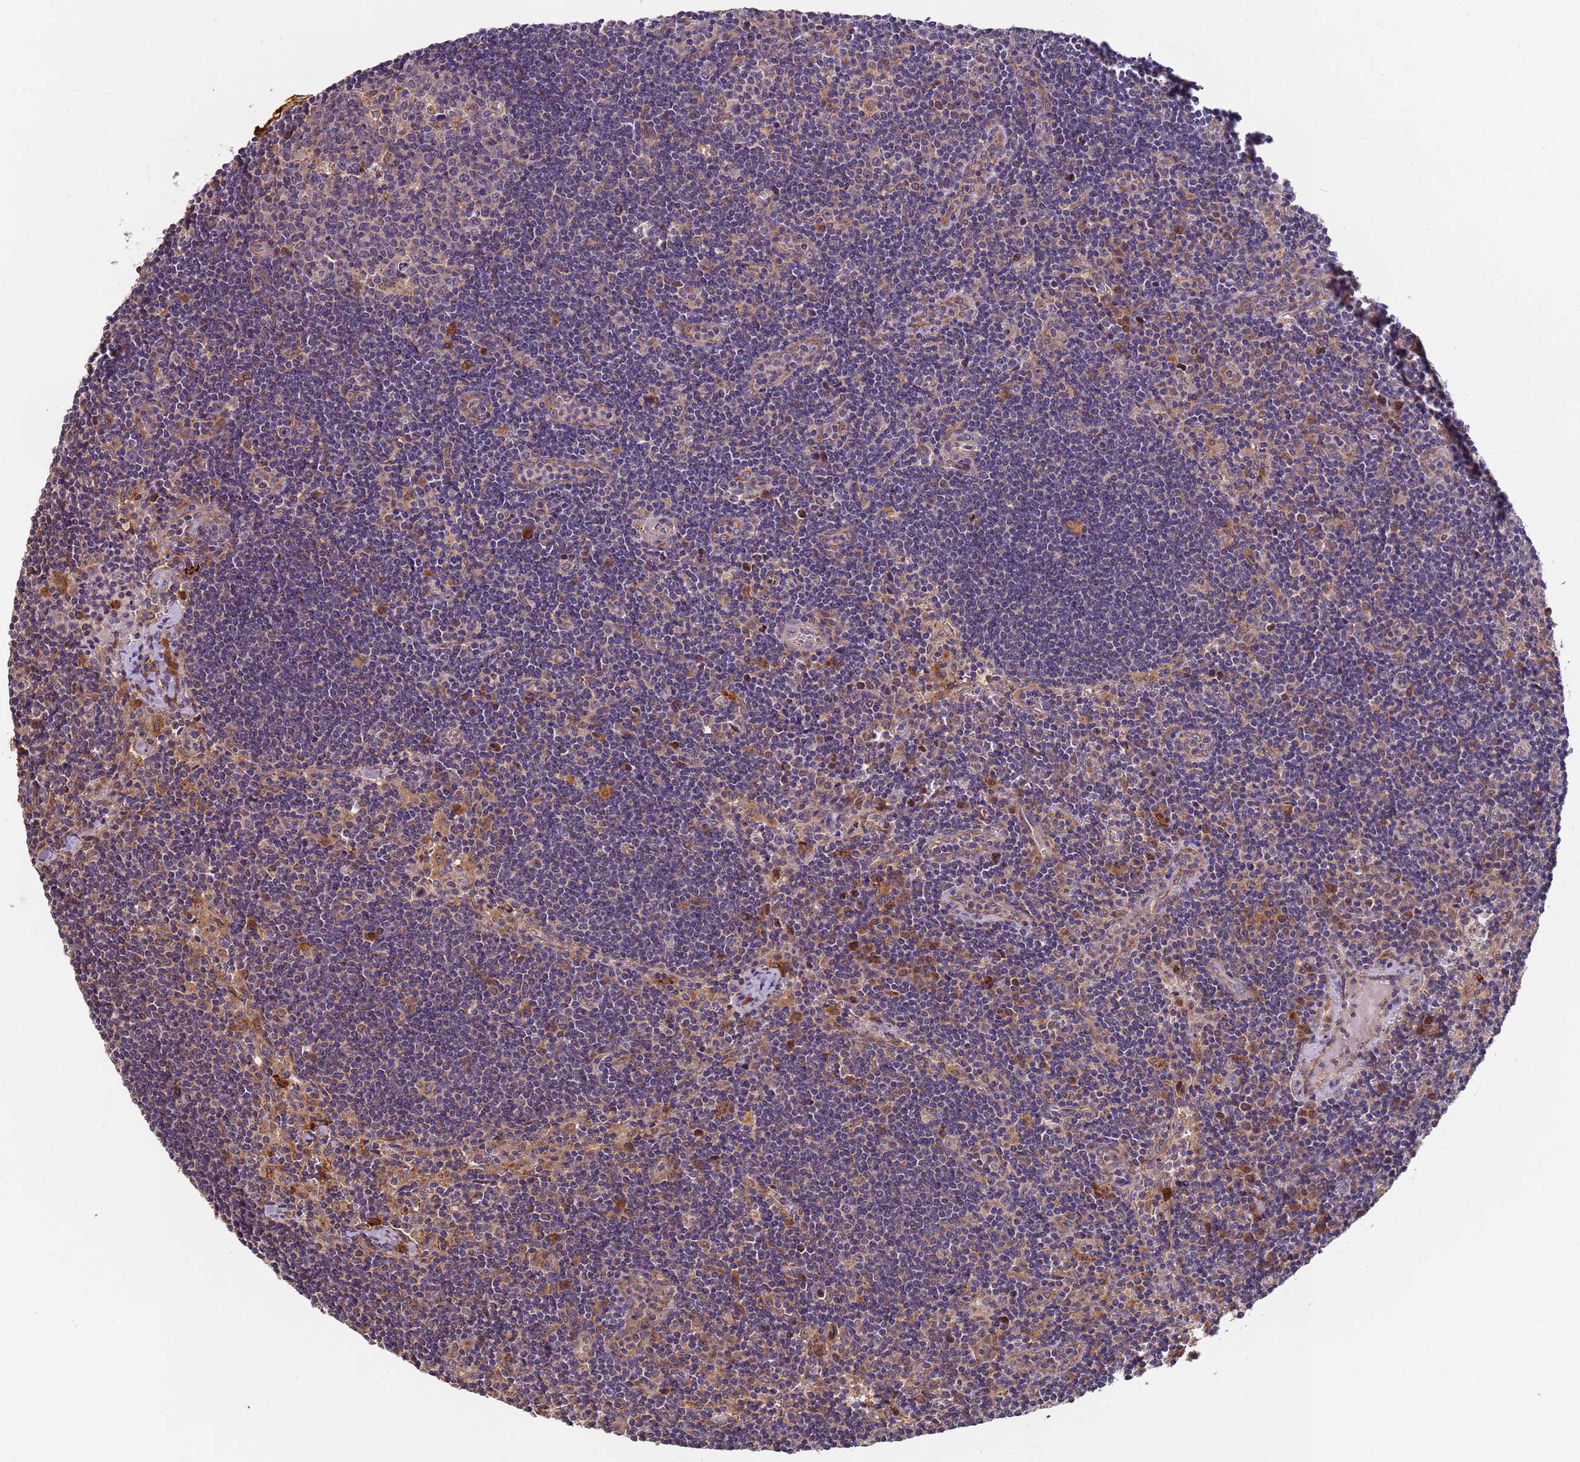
{"staining": {"intensity": "moderate", "quantity": "<25%", "location": "cytoplasmic/membranous,nuclear"}, "tissue": "lymph node", "cell_type": "Germinal center cells", "image_type": "normal", "snomed": [{"axis": "morphology", "description": "Normal tissue, NOS"}, {"axis": "topography", "description": "Lymph node"}], "caption": "Moderate cytoplasmic/membranous,nuclear expression is appreciated in approximately <25% of germinal center cells in normal lymph node.", "gene": "TIGAR", "patient": {"sex": "female", "age": 32}}